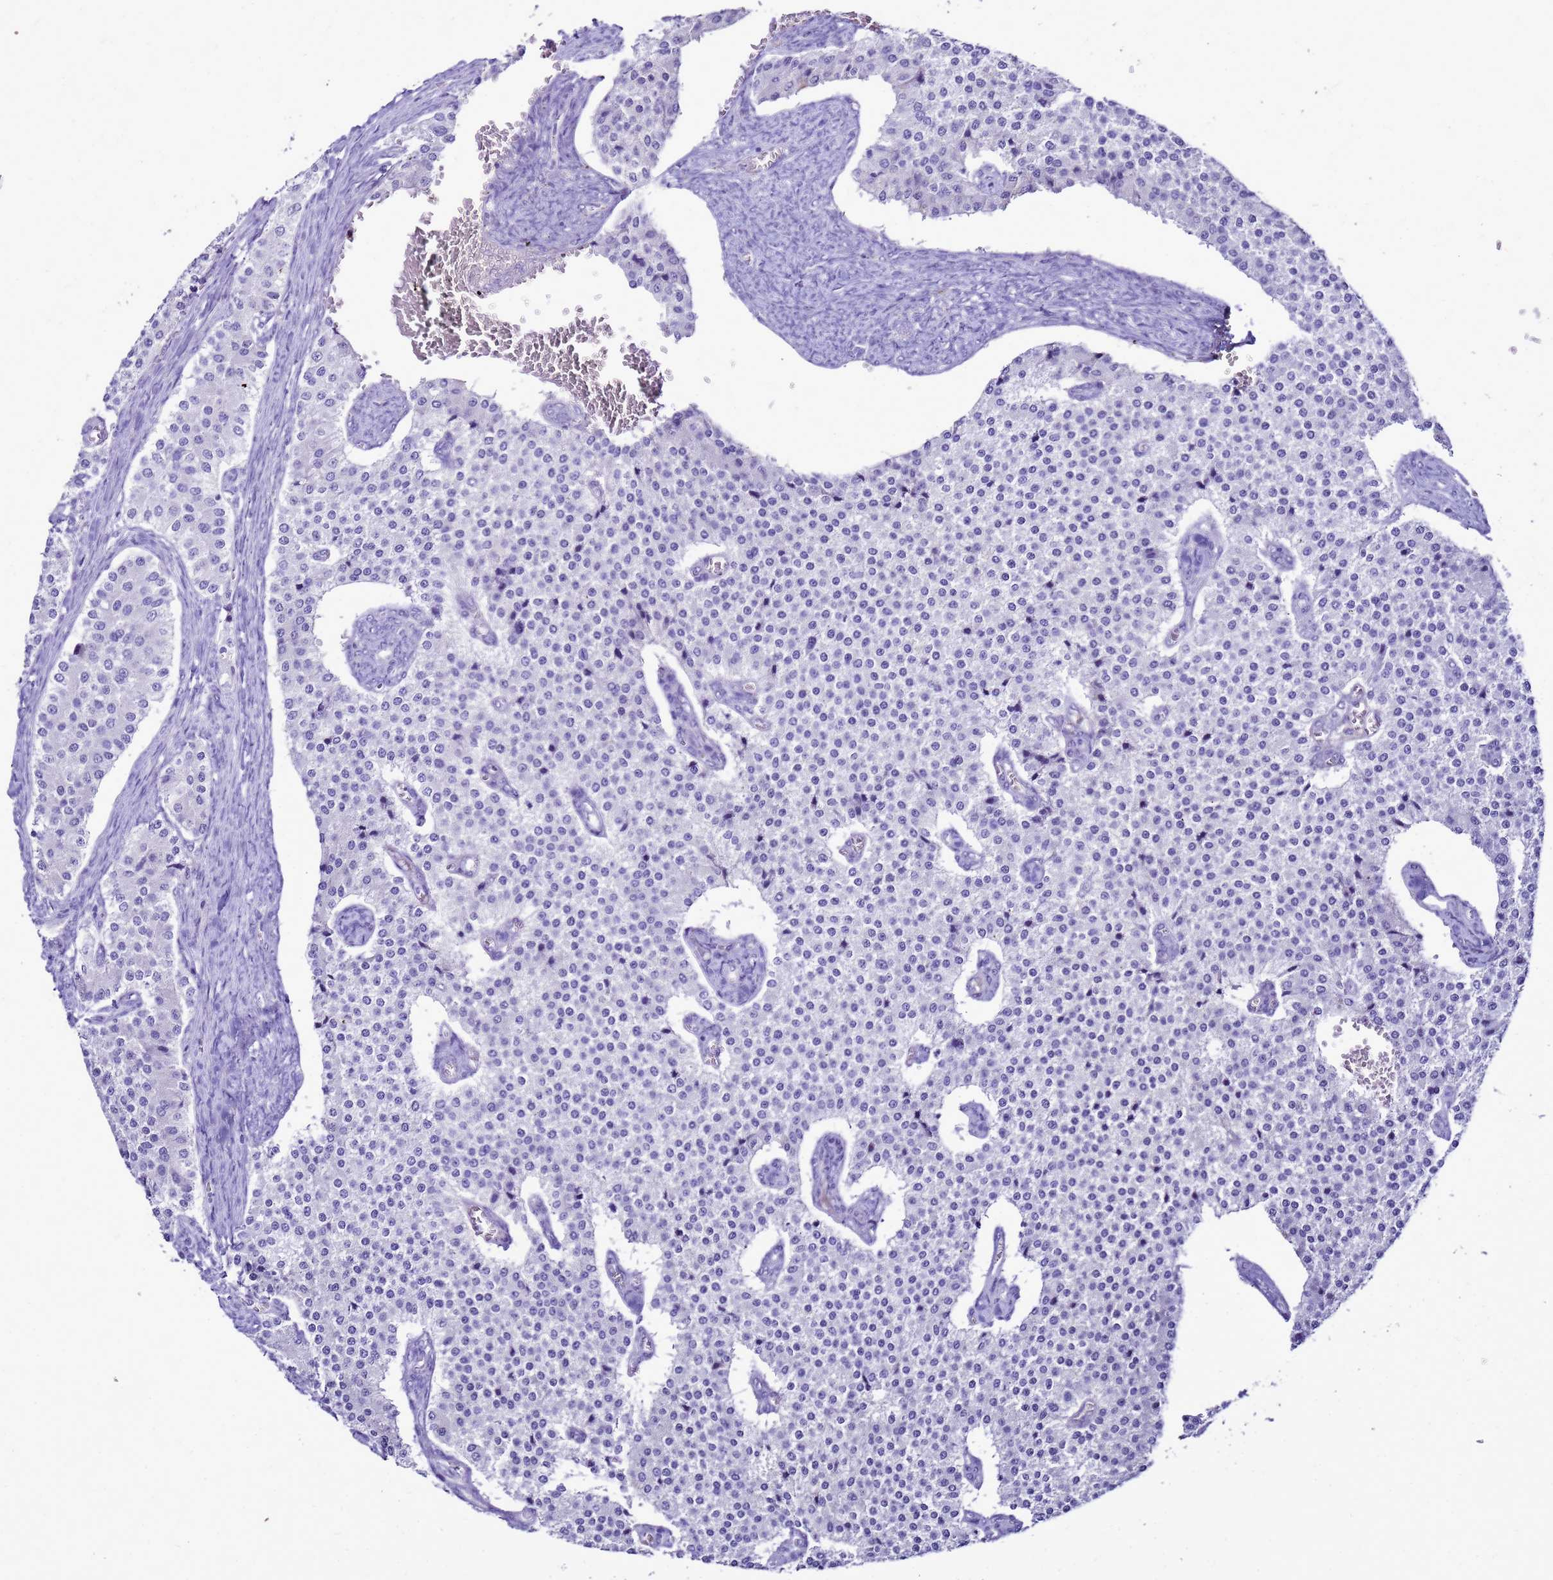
{"staining": {"intensity": "negative", "quantity": "none", "location": "none"}, "tissue": "carcinoid", "cell_type": "Tumor cells", "image_type": "cancer", "snomed": [{"axis": "morphology", "description": "Carcinoid, malignant, NOS"}, {"axis": "topography", "description": "Colon"}], "caption": "Immunohistochemistry (IHC) photomicrograph of human carcinoid (malignant) stained for a protein (brown), which displays no staining in tumor cells.", "gene": "BEST2", "patient": {"sex": "female", "age": 52}}